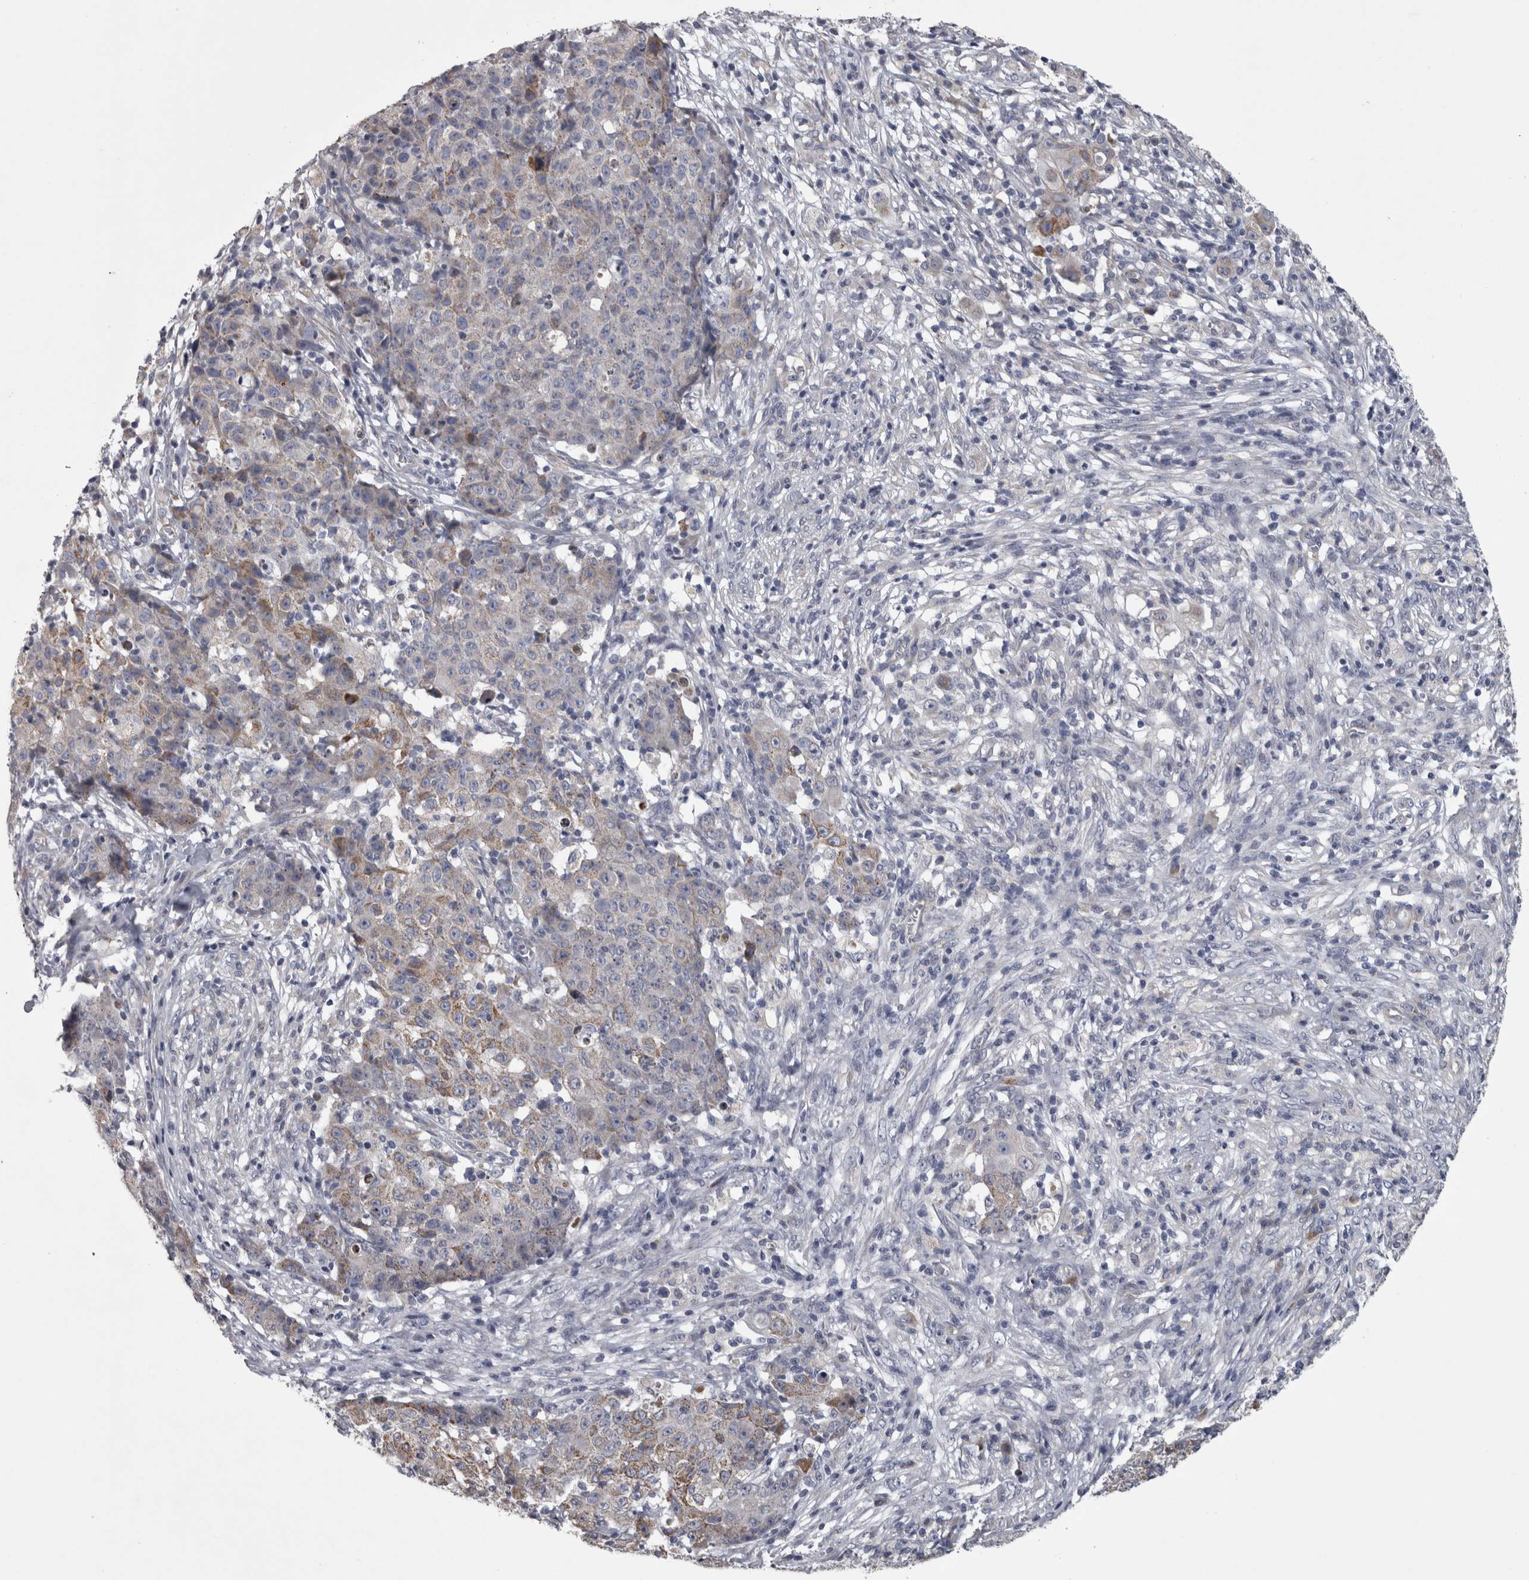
{"staining": {"intensity": "moderate", "quantity": "<25%", "location": "cytoplasmic/membranous"}, "tissue": "ovarian cancer", "cell_type": "Tumor cells", "image_type": "cancer", "snomed": [{"axis": "morphology", "description": "Carcinoma, endometroid"}, {"axis": "topography", "description": "Ovary"}], "caption": "An immunohistochemistry micrograph of neoplastic tissue is shown. Protein staining in brown shows moderate cytoplasmic/membranous positivity in ovarian cancer (endometroid carcinoma) within tumor cells.", "gene": "DBT", "patient": {"sex": "female", "age": 42}}